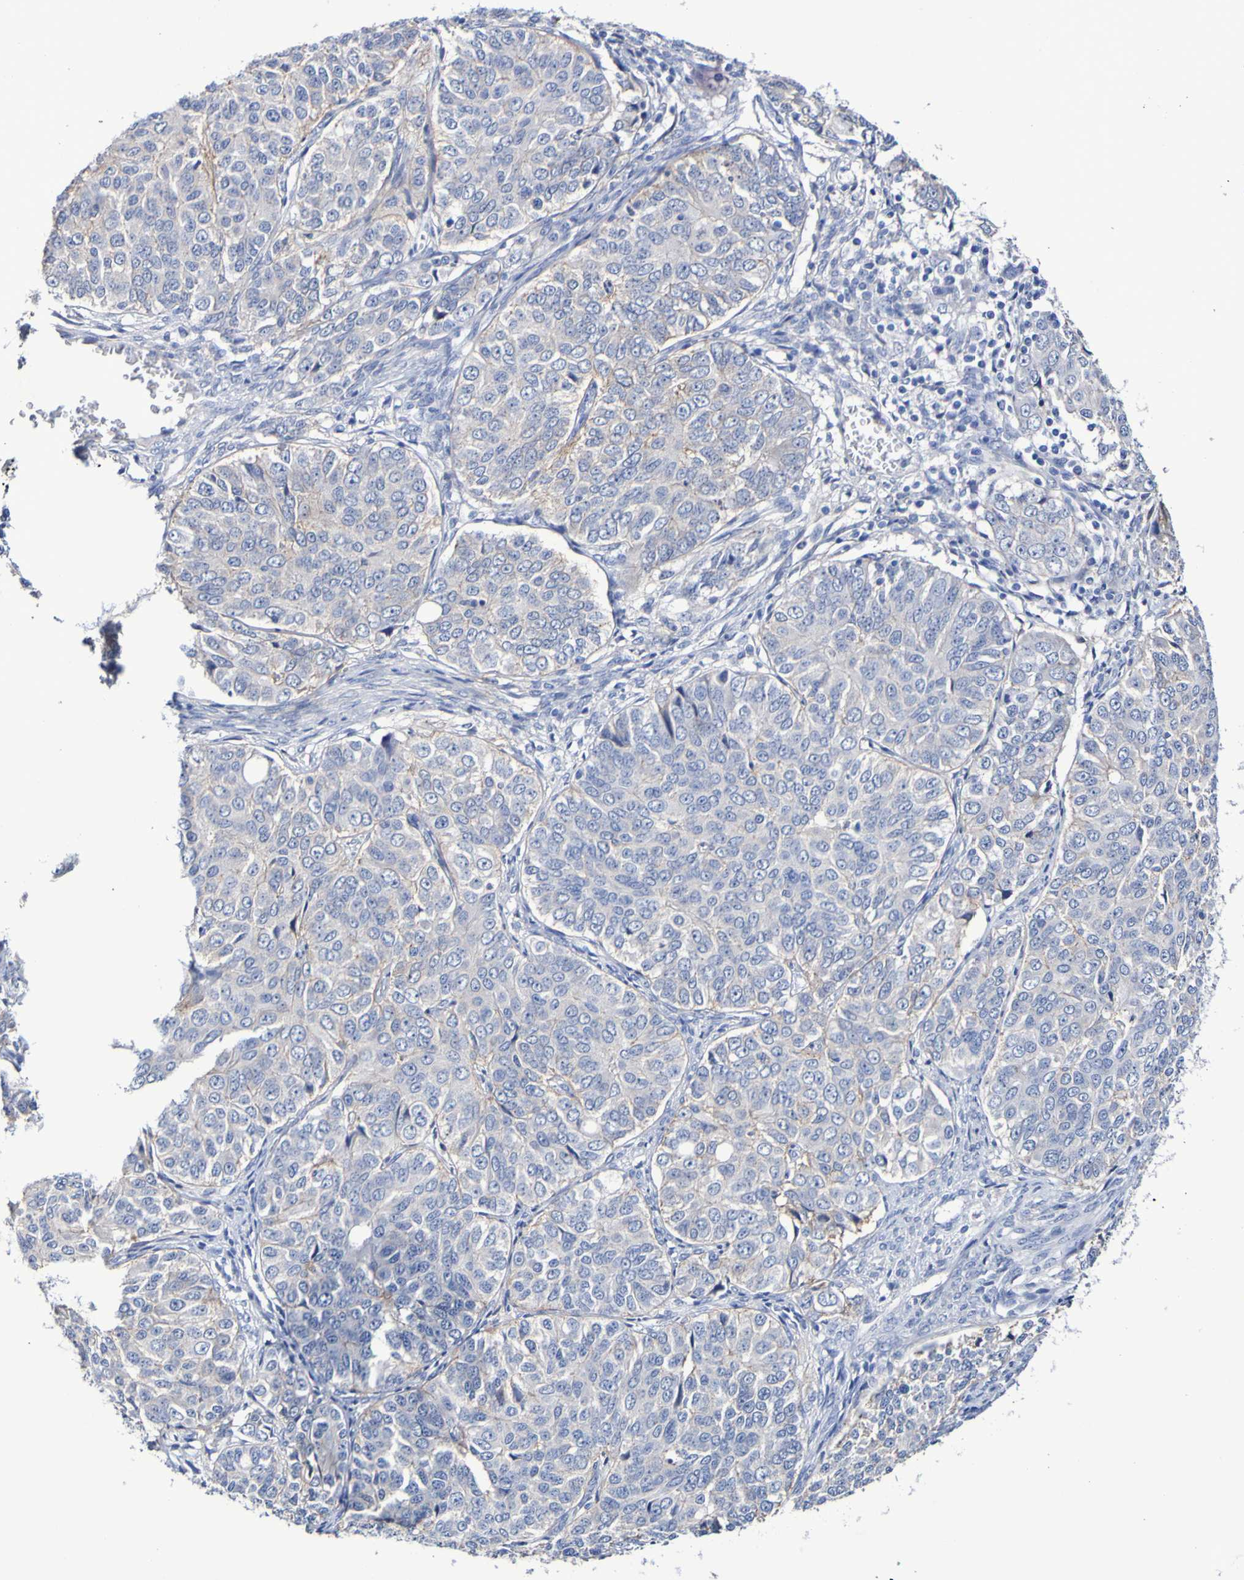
{"staining": {"intensity": "negative", "quantity": "none", "location": "none"}, "tissue": "ovarian cancer", "cell_type": "Tumor cells", "image_type": "cancer", "snomed": [{"axis": "morphology", "description": "Carcinoma, endometroid"}, {"axis": "topography", "description": "Ovary"}], "caption": "Immunohistochemistry of human endometroid carcinoma (ovarian) shows no positivity in tumor cells.", "gene": "SGCB", "patient": {"sex": "female", "age": 51}}